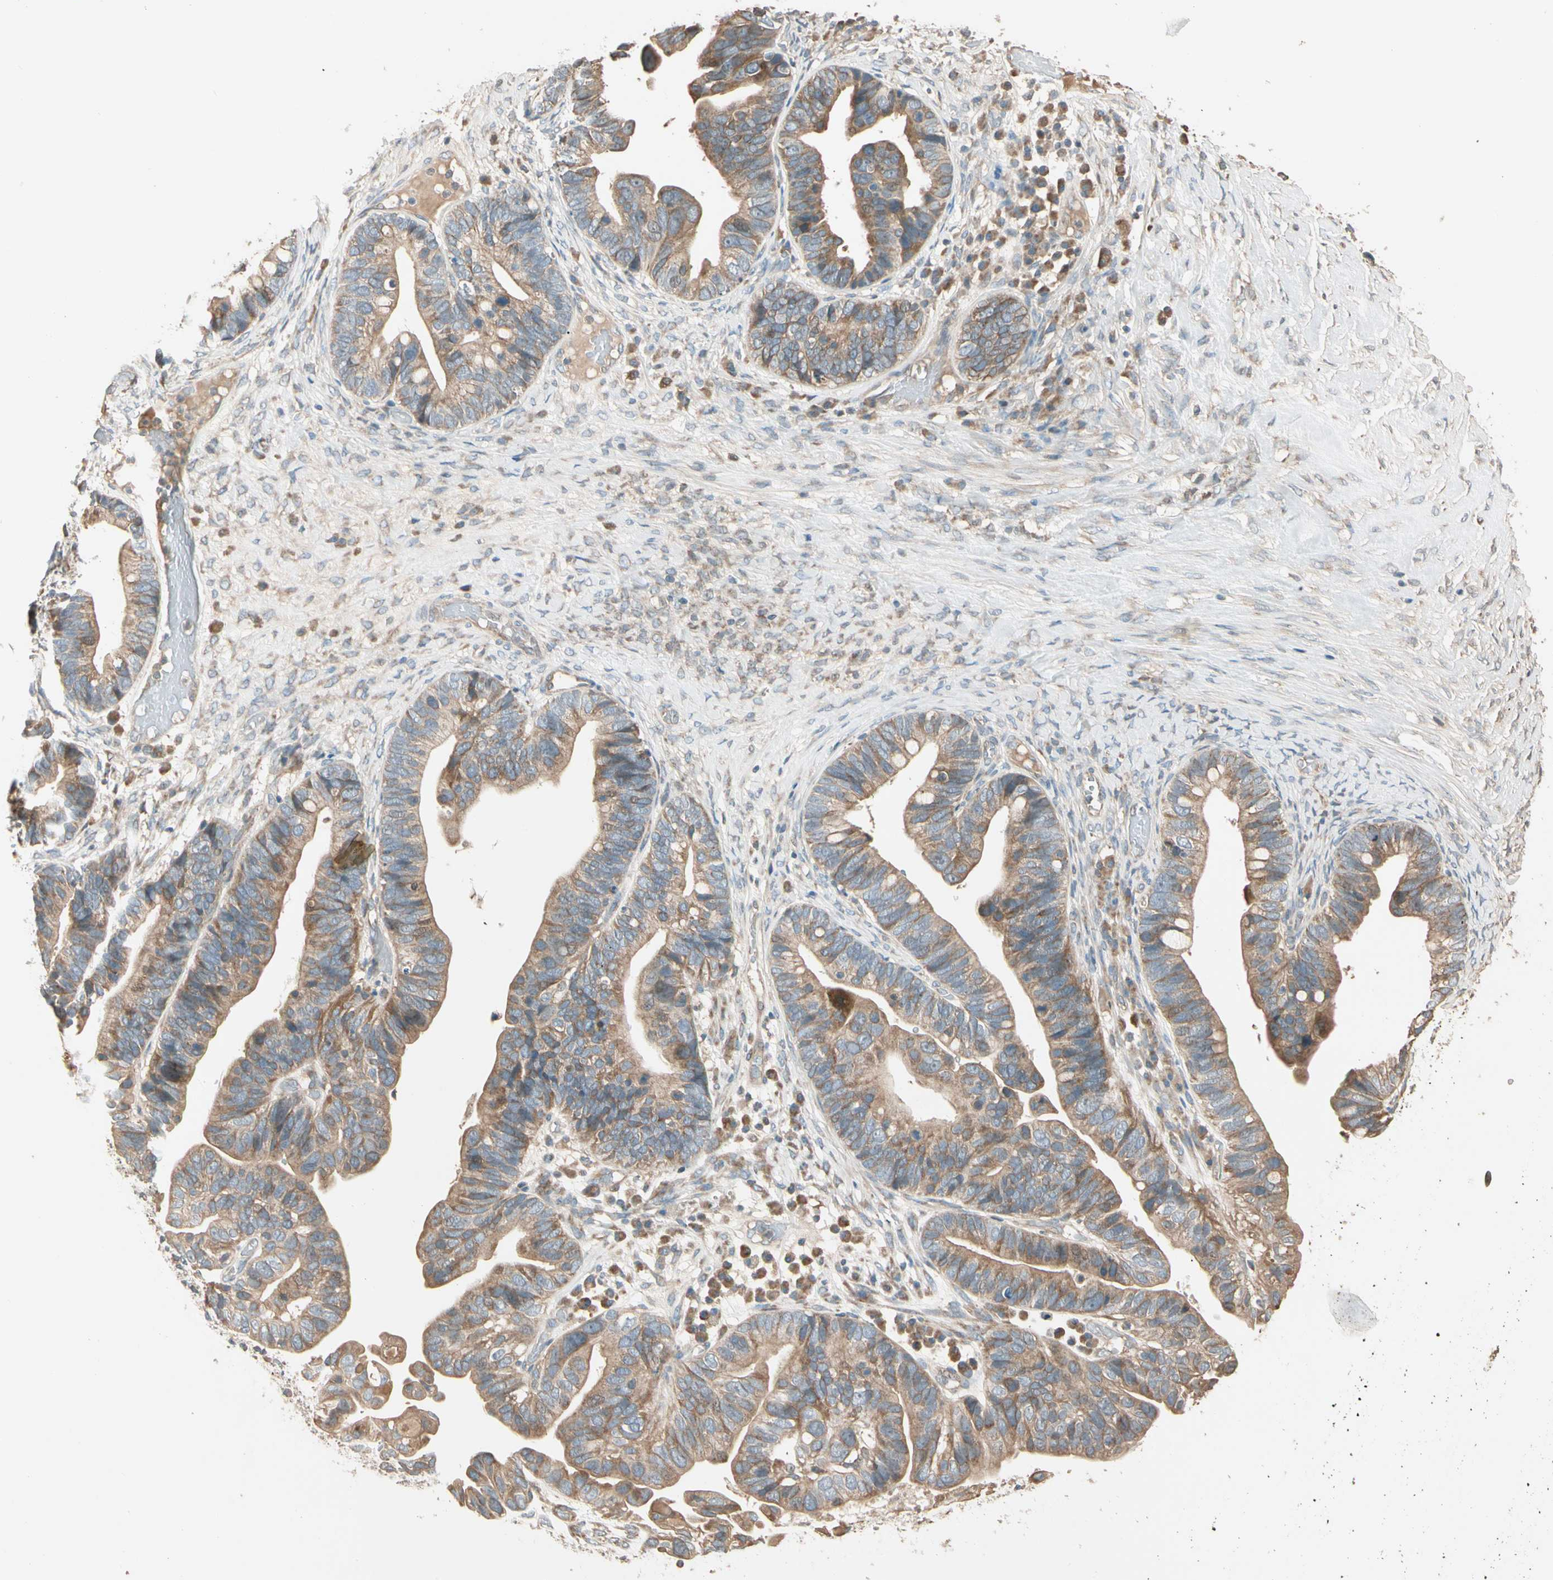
{"staining": {"intensity": "moderate", "quantity": ">75%", "location": "cytoplasmic/membranous"}, "tissue": "ovarian cancer", "cell_type": "Tumor cells", "image_type": "cancer", "snomed": [{"axis": "morphology", "description": "Cystadenocarcinoma, serous, NOS"}, {"axis": "topography", "description": "Ovary"}], "caption": "Tumor cells display moderate cytoplasmic/membranous positivity in about >75% of cells in ovarian serous cystadenocarcinoma. The staining was performed using DAB (3,3'-diaminobenzidine) to visualize the protein expression in brown, while the nuclei were stained in blue with hematoxylin (Magnification: 20x).", "gene": "TNFRSF21", "patient": {"sex": "female", "age": 56}}